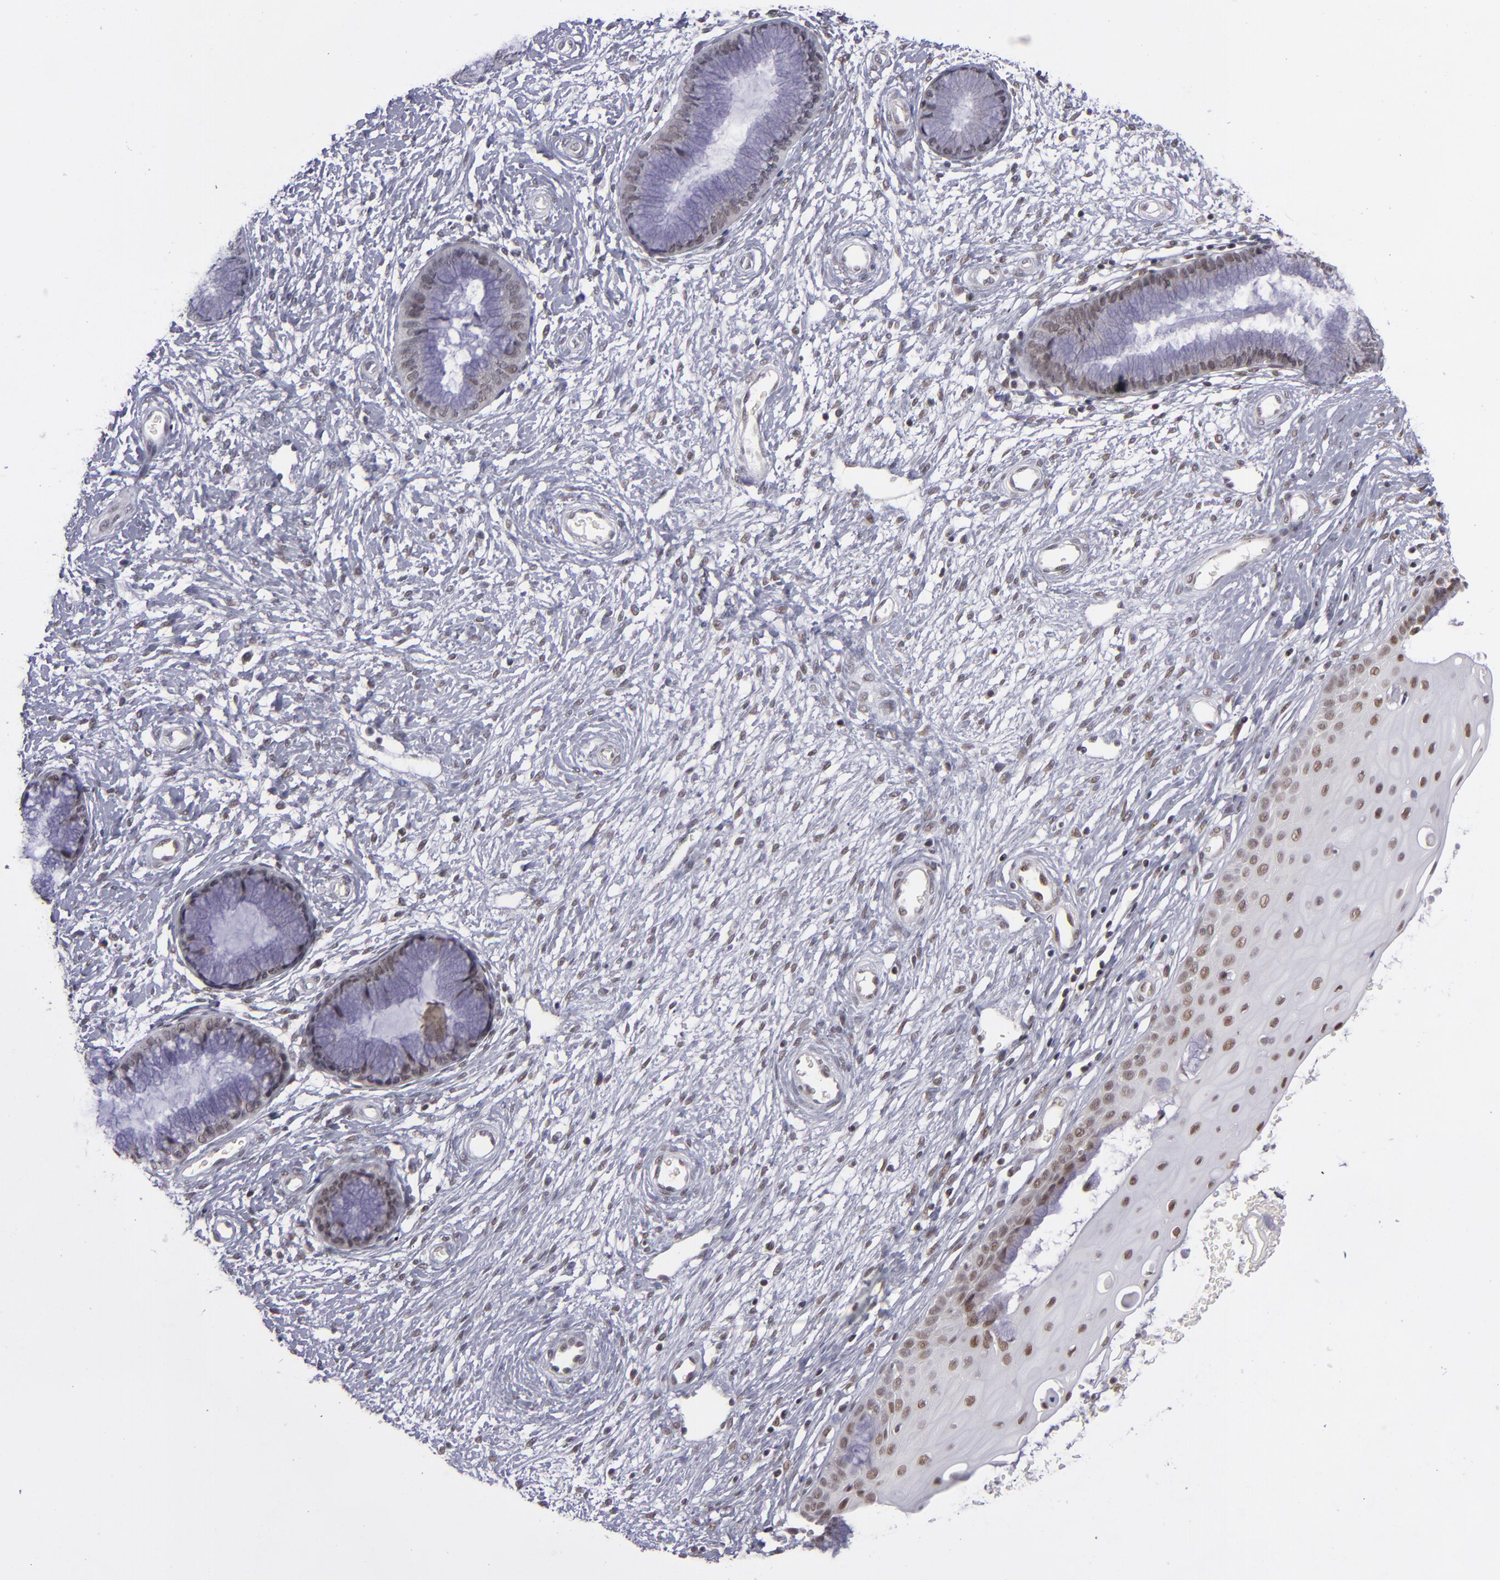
{"staining": {"intensity": "moderate", "quantity": ">75%", "location": "nuclear"}, "tissue": "cervix", "cell_type": "Glandular cells", "image_type": "normal", "snomed": [{"axis": "morphology", "description": "Normal tissue, NOS"}, {"axis": "topography", "description": "Cervix"}], "caption": "Benign cervix reveals moderate nuclear positivity in approximately >75% of glandular cells.", "gene": "MLLT3", "patient": {"sex": "female", "age": 55}}